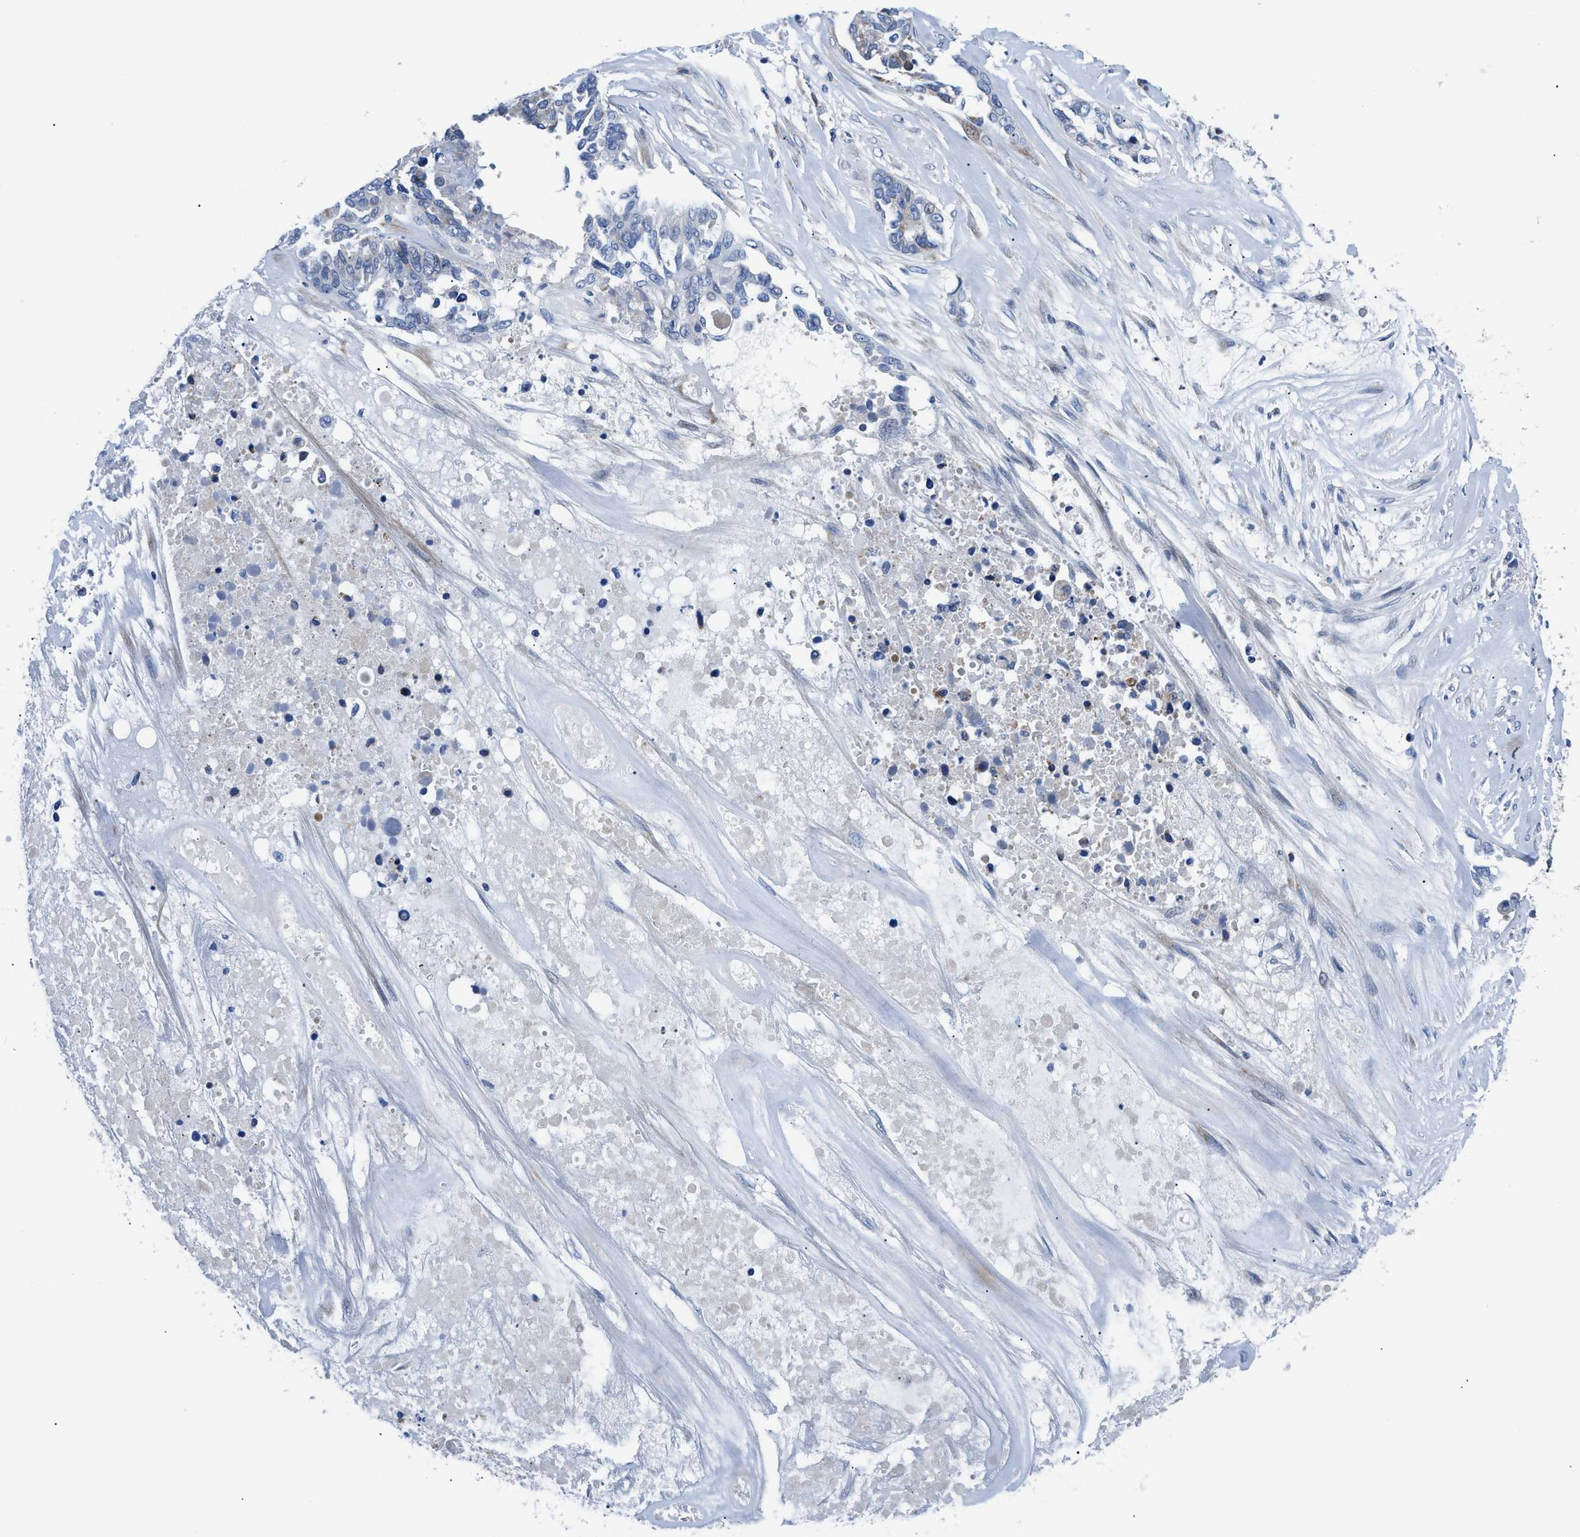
{"staining": {"intensity": "negative", "quantity": "none", "location": "none"}, "tissue": "ovarian cancer", "cell_type": "Tumor cells", "image_type": "cancer", "snomed": [{"axis": "morphology", "description": "Cystadenocarcinoma, serous, NOS"}, {"axis": "topography", "description": "Ovary"}], "caption": "Immunohistochemistry of ovarian serous cystadenocarcinoma displays no positivity in tumor cells.", "gene": "LMO2", "patient": {"sex": "female", "age": 44}}